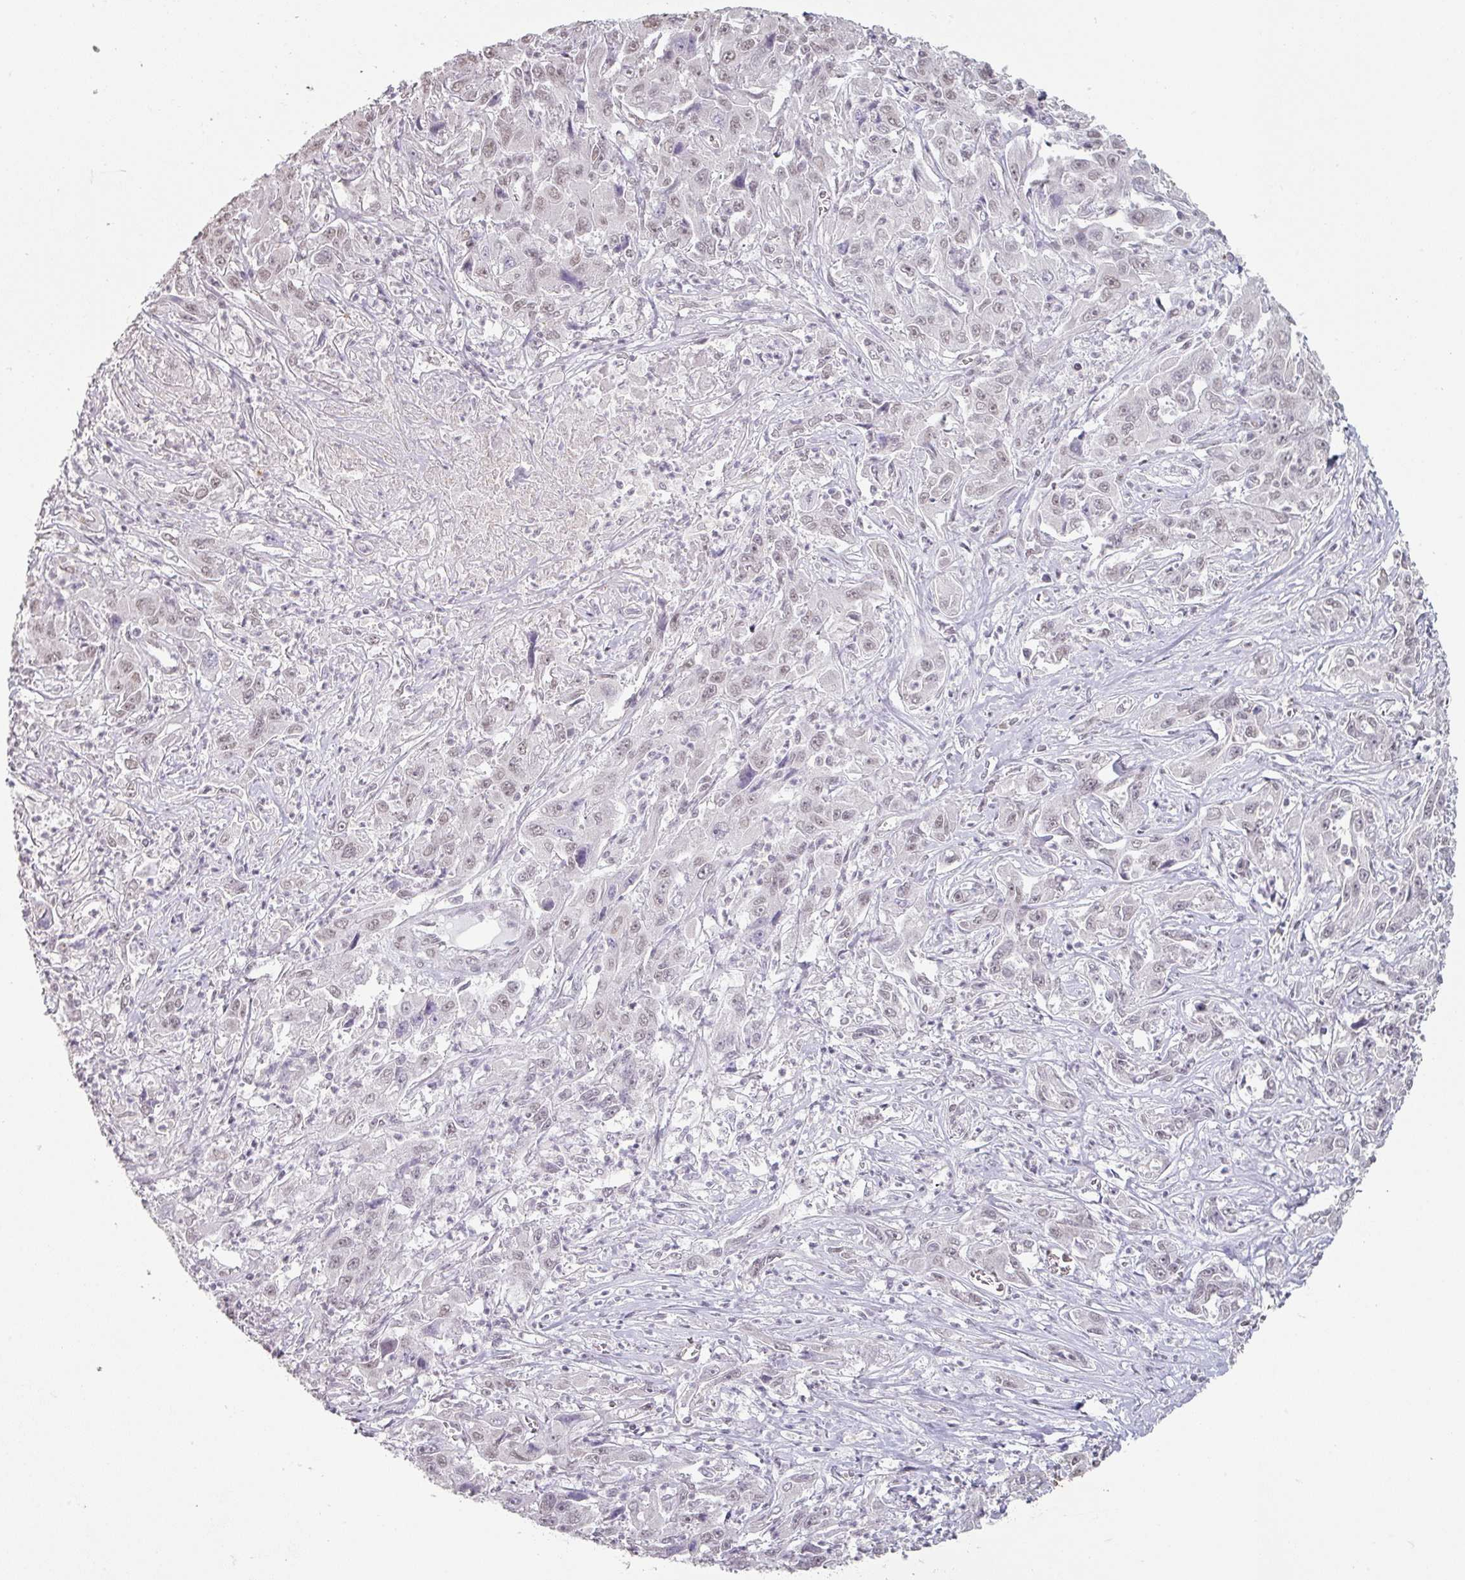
{"staining": {"intensity": "weak", "quantity": "<25%", "location": "nuclear"}, "tissue": "liver cancer", "cell_type": "Tumor cells", "image_type": "cancer", "snomed": [{"axis": "morphology", "description": "Carcinoma, Hepatocellular, NOS"}, {"axis": "topography", "description": "Liver"}], "caption": "DAB (3,3'-diaminobenzidine) immunohistochemical staining of human liver hepatocellular carcinoma displays no significant positivity in tumor cells.", "gene": "SPRR1A", "patient": {"sex": "male", "age": 63}}